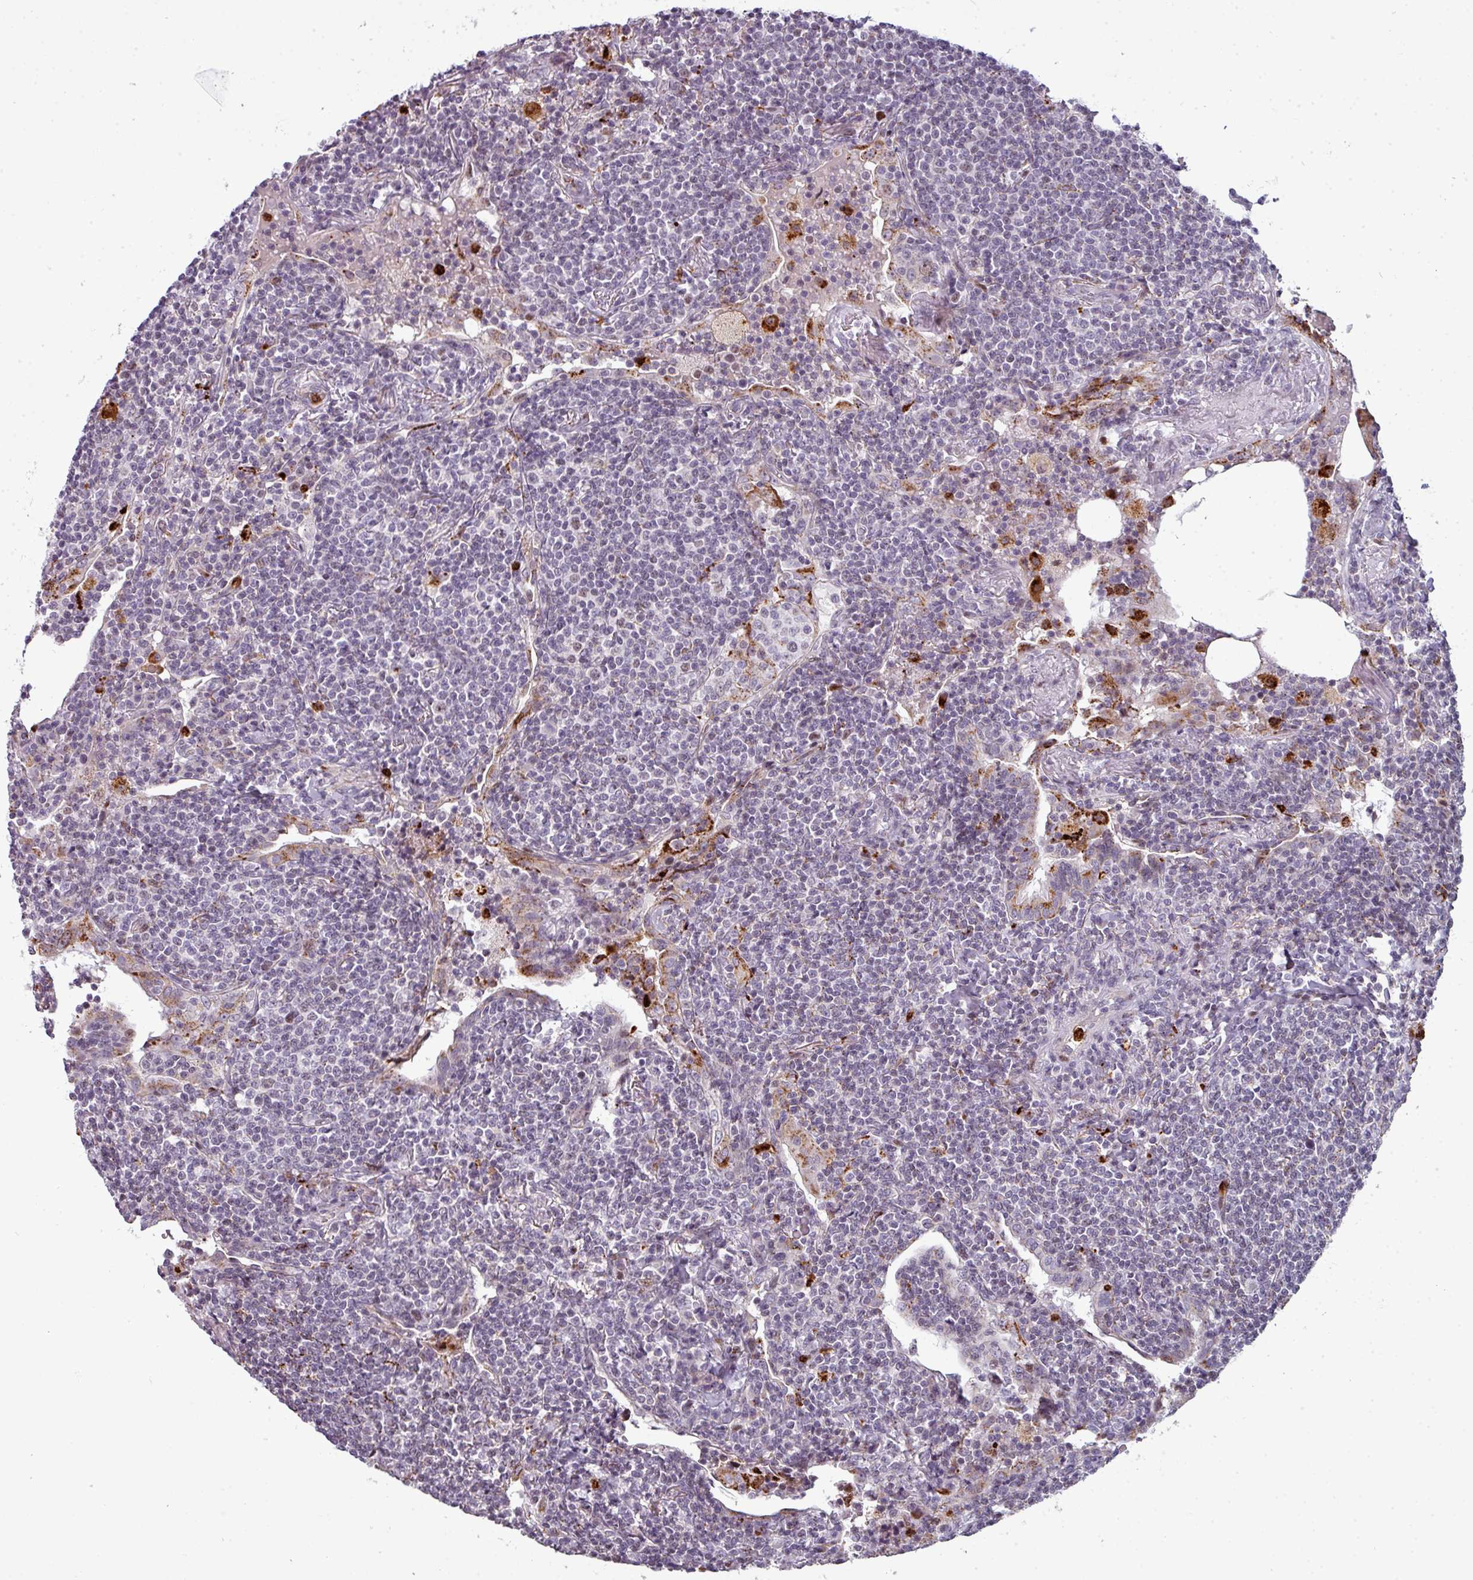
{"staining": {"intensity": "negative", "quantity": "none", "location": "none"}, "tissue": "lymphoma", "cell_type": "Tumor cells", "image_type": "cancer", "snomed": [{"axis": "morphology", "description": "Malignant lymphoma, non-Hodgkin's type, Low grade"}, {"axis": "topography", "description": "Lung"}], "caption": "Lymphoma stained for a protein using immunohistochemistry reveals no staining tumor cells.", "gene": "TMEFF1", "patient": {"sex": "female", "age": 71}}